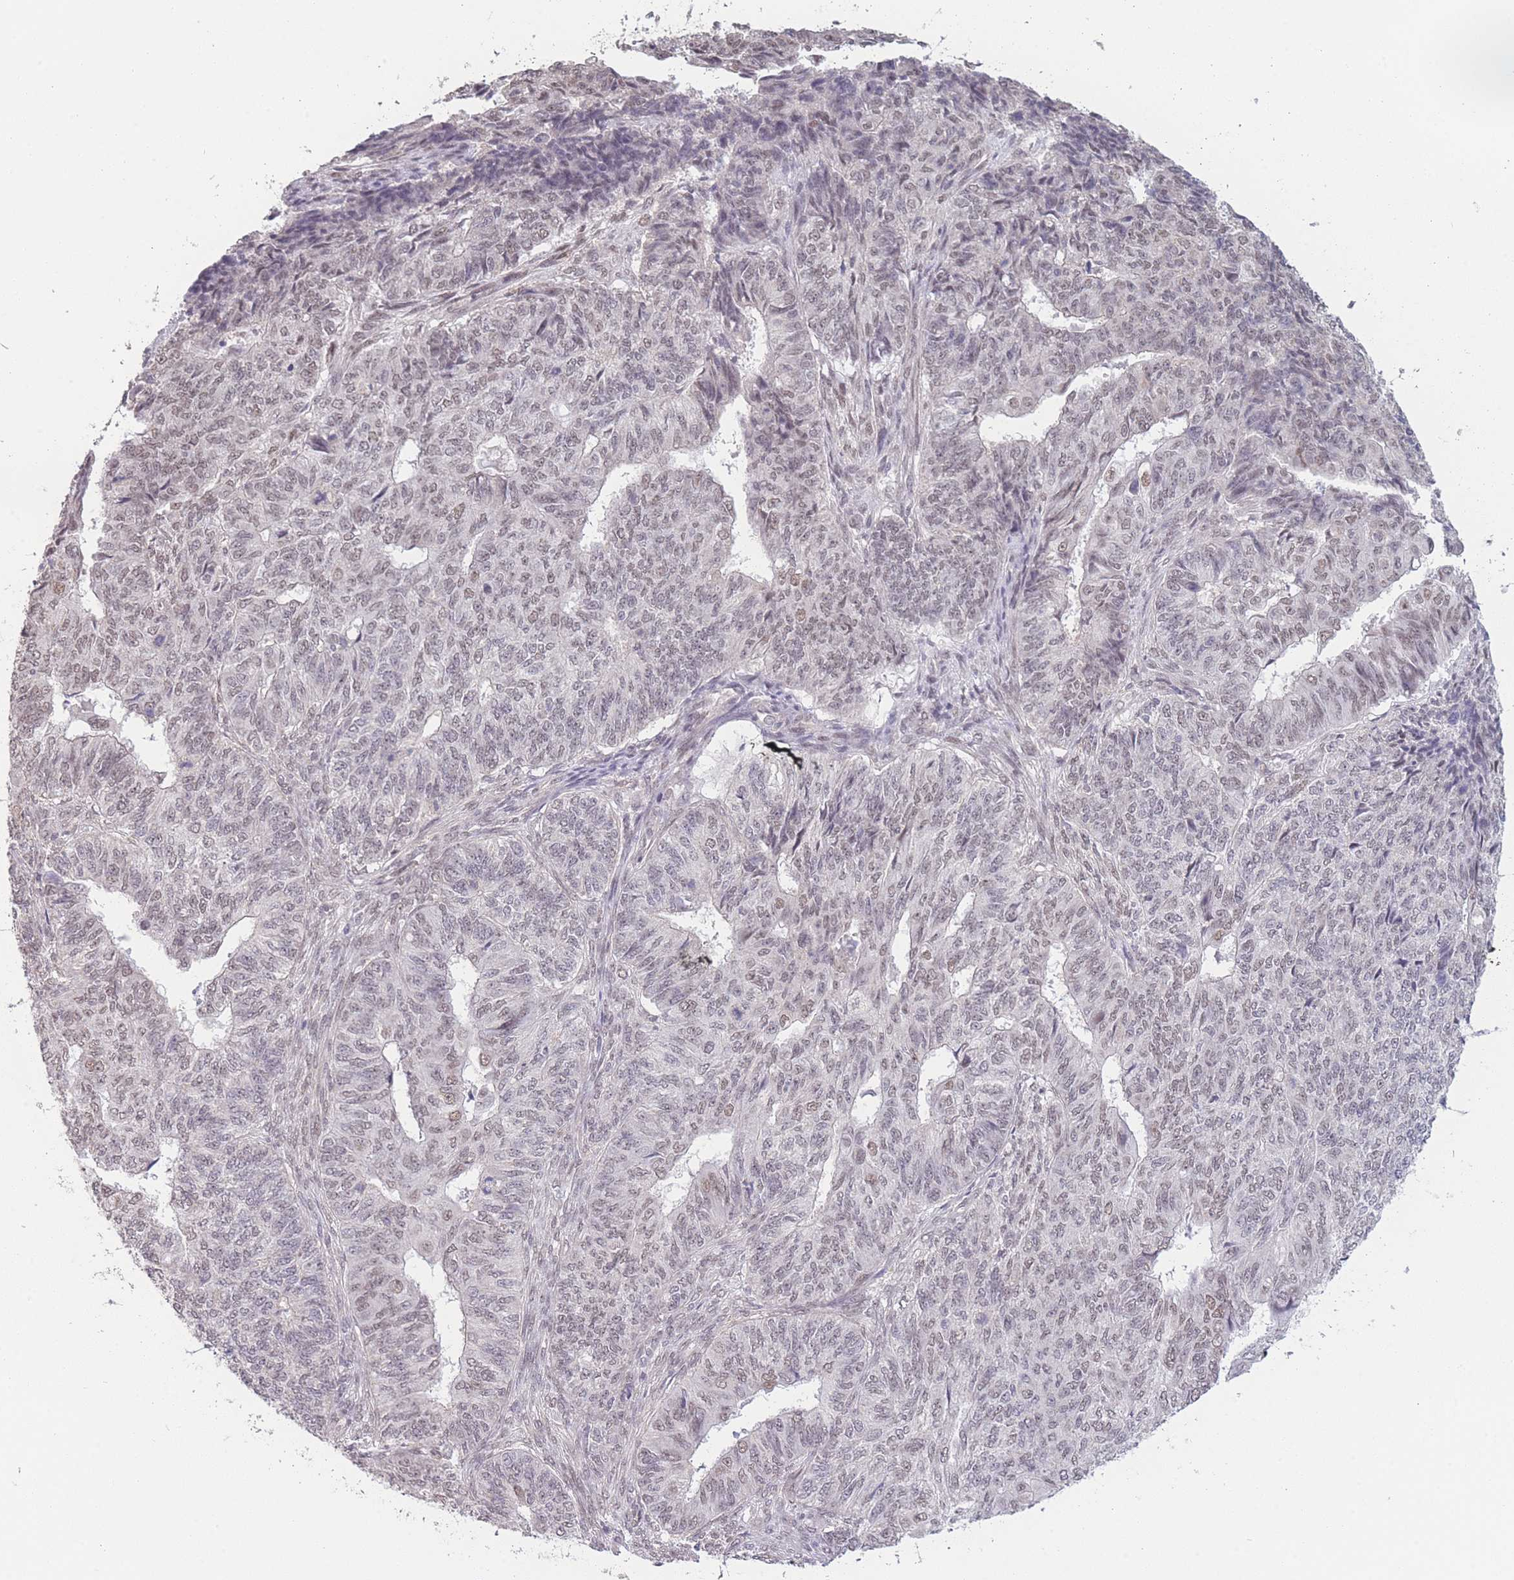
{"staining": {"intensity": "moderate", "quantity": "25%-75%", "location": "nuclear"}, "tissue": "endometrial cancer", "cell_type": "Tumor cells", "image_type": "cancer", "snomed": [{"axis": "morphology", "description": "Adenocarcinoma, NOS"}, {"axis": "topography", "description": "Endometrium"}], "caption": "A brown stain labels moderate nuclear positivity of a protein in endometrial cancer (adenocarcinoma) tumor cells.", "gene": "SIN3B", "patient": {"sex": "female", "age": 32}}